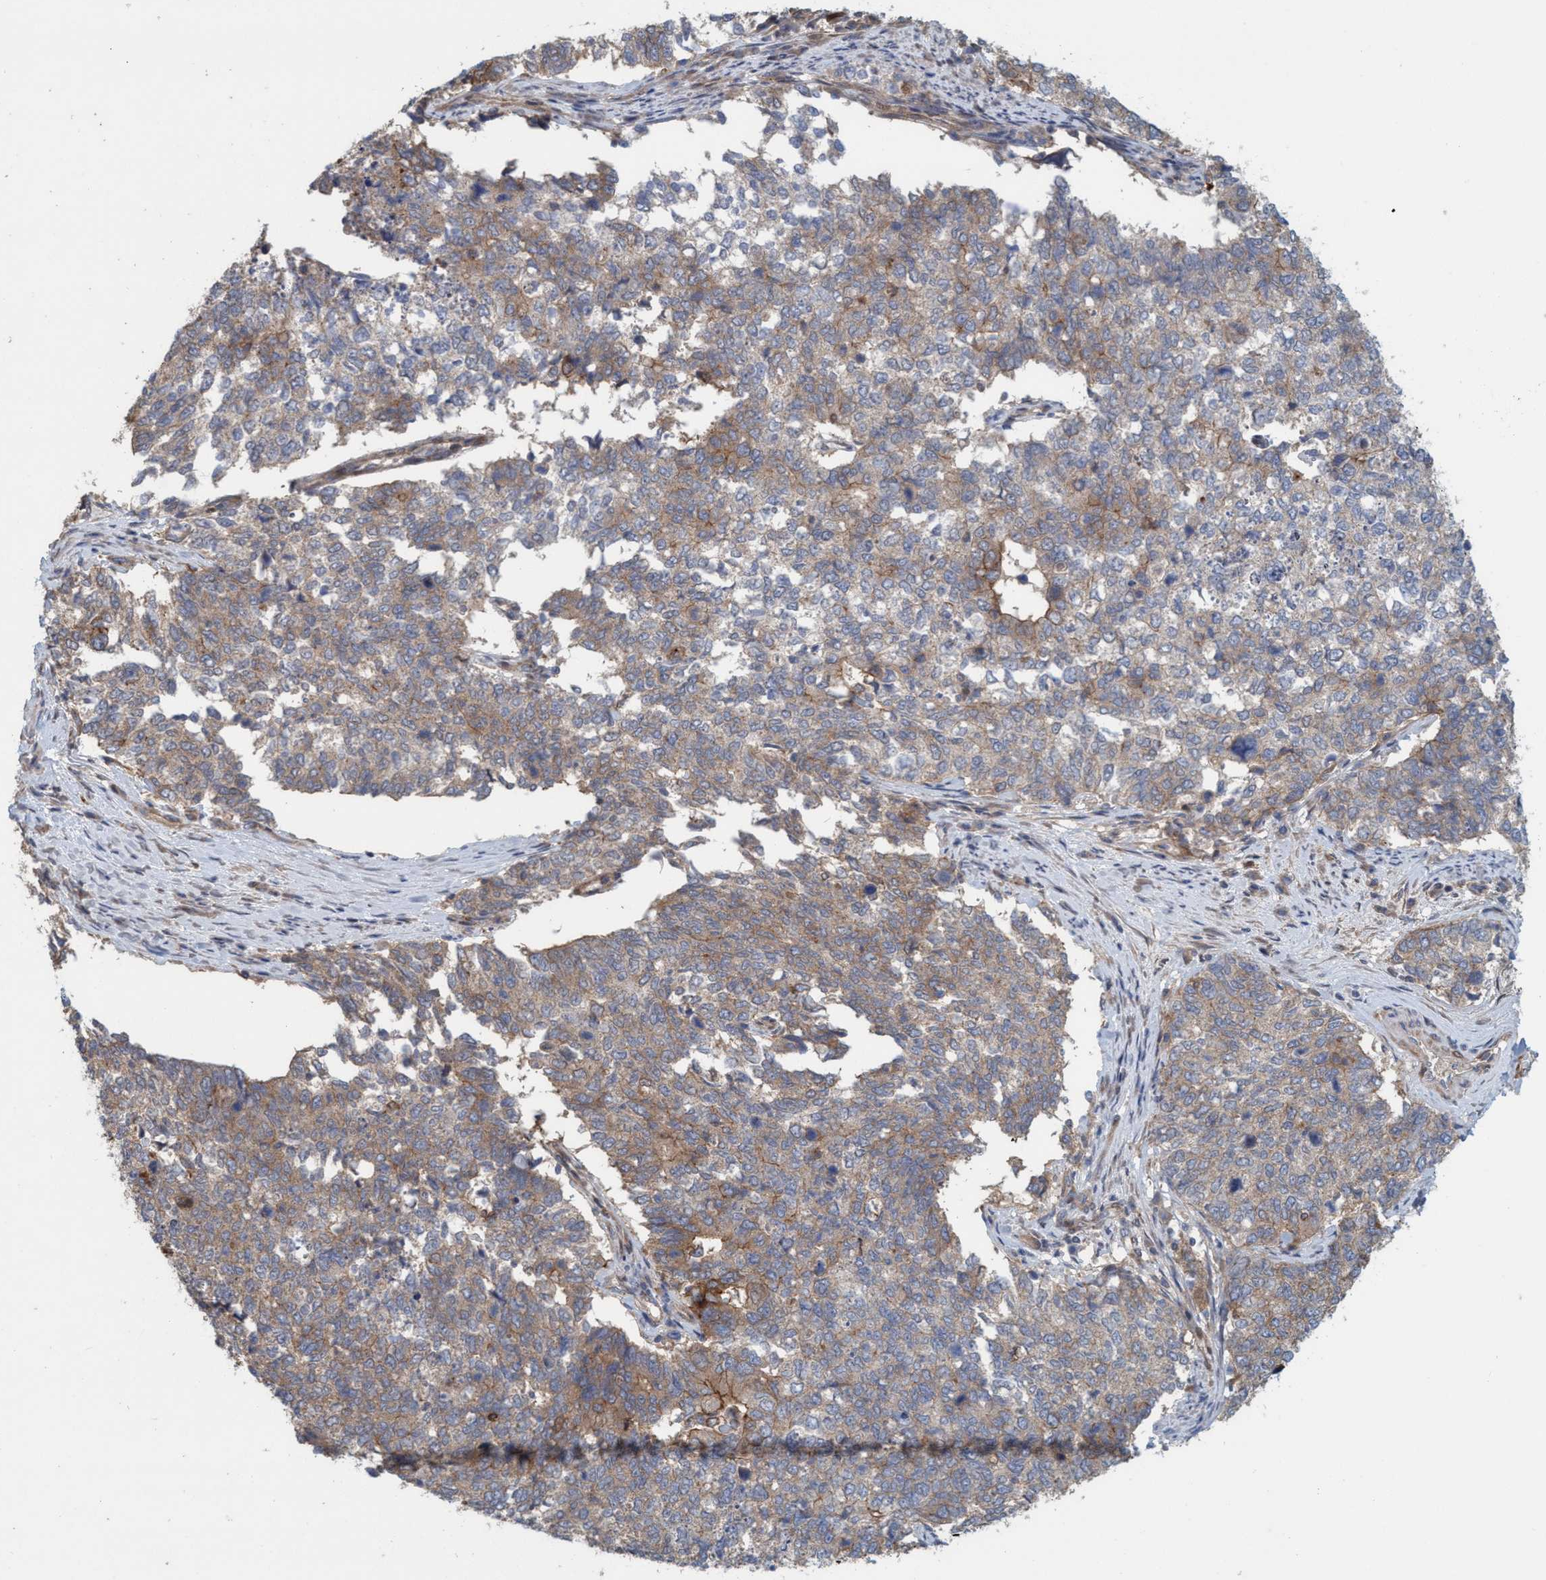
{"staining": {"intensity": "moderate", "quantity": ">75%", "location": "cytoplasmic/membranous"}, "tissue": "cervical cancer", "cell_type": "Tumor cells", "image_type": "cancer", "snomed": [{"axis": "morphology", "description": "Squamous cell carcinoma, NOS"}, {"axis": "topography", "description": "Cervix"}], "caption": "Cervical cancer tissue exhibits moderate cytoplasmic/membranous expression in approximately >75% of tumor cells, visualized by immunohistochemistry.", "gene": "SPECC1", "patient": {"sex": "female", "age": 63}}